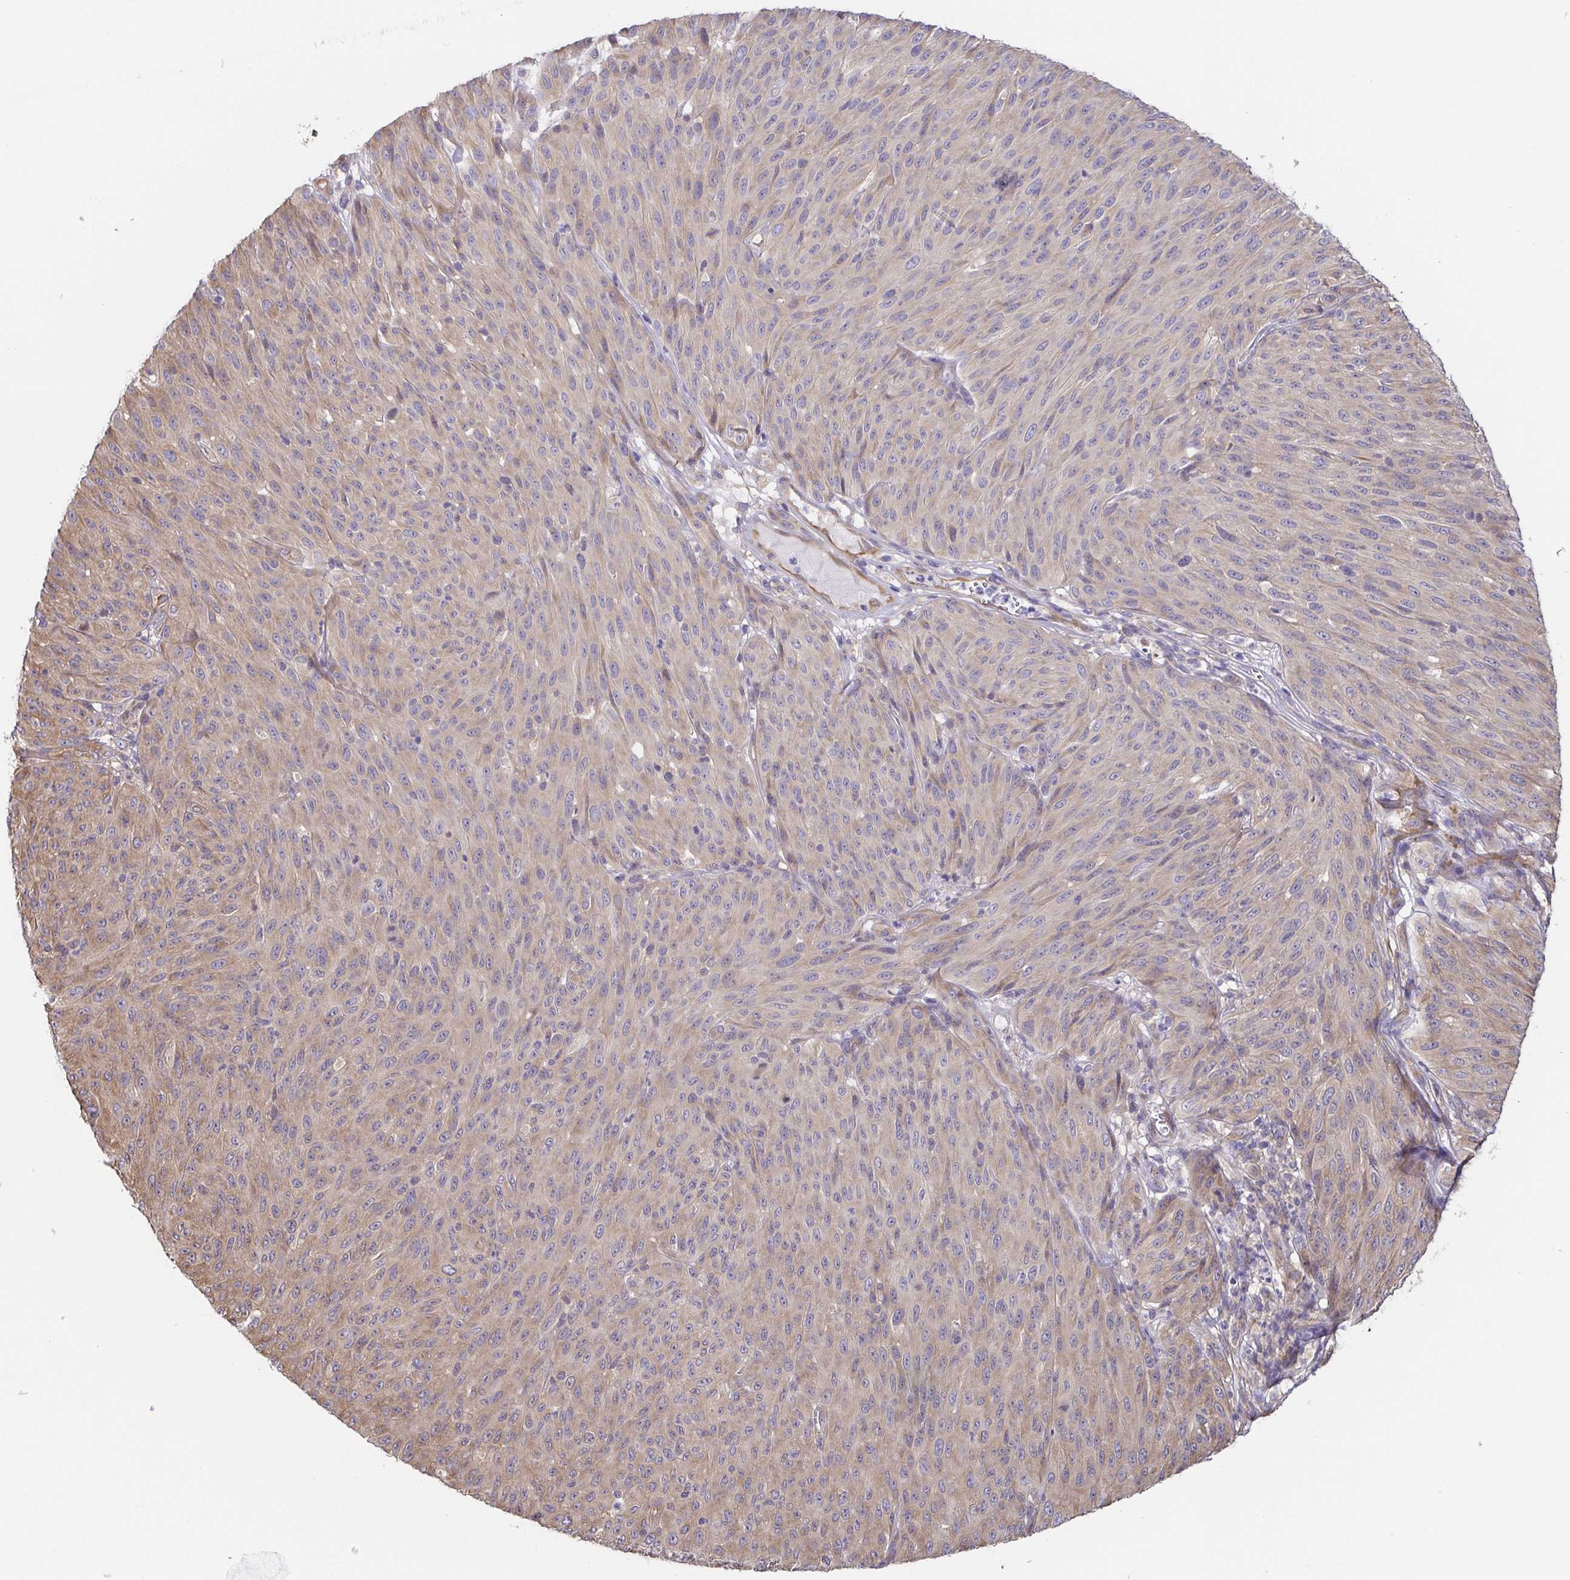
{"staining": {"intensity": "weak", "quantity": "25%-75%", "location": "cytoplasmic/membranous"}, "tissue": "melanoma", "cell_type": "Tumor cells", "image_type": "cancer", "snomed": [{"axis": "morphology", "description": "Malignant melanoma, NOS"}, {"axis": "topography", "description": "Skin"}], "caption": "This is a histology image of immunohistochemistry (IHC) staining of malignant melanoma, which shows weak expression in the cytoplasmic/membranous of tumor cells.", "gene": "EIF3D", "patient": {"sex": "male", "age": 85}}